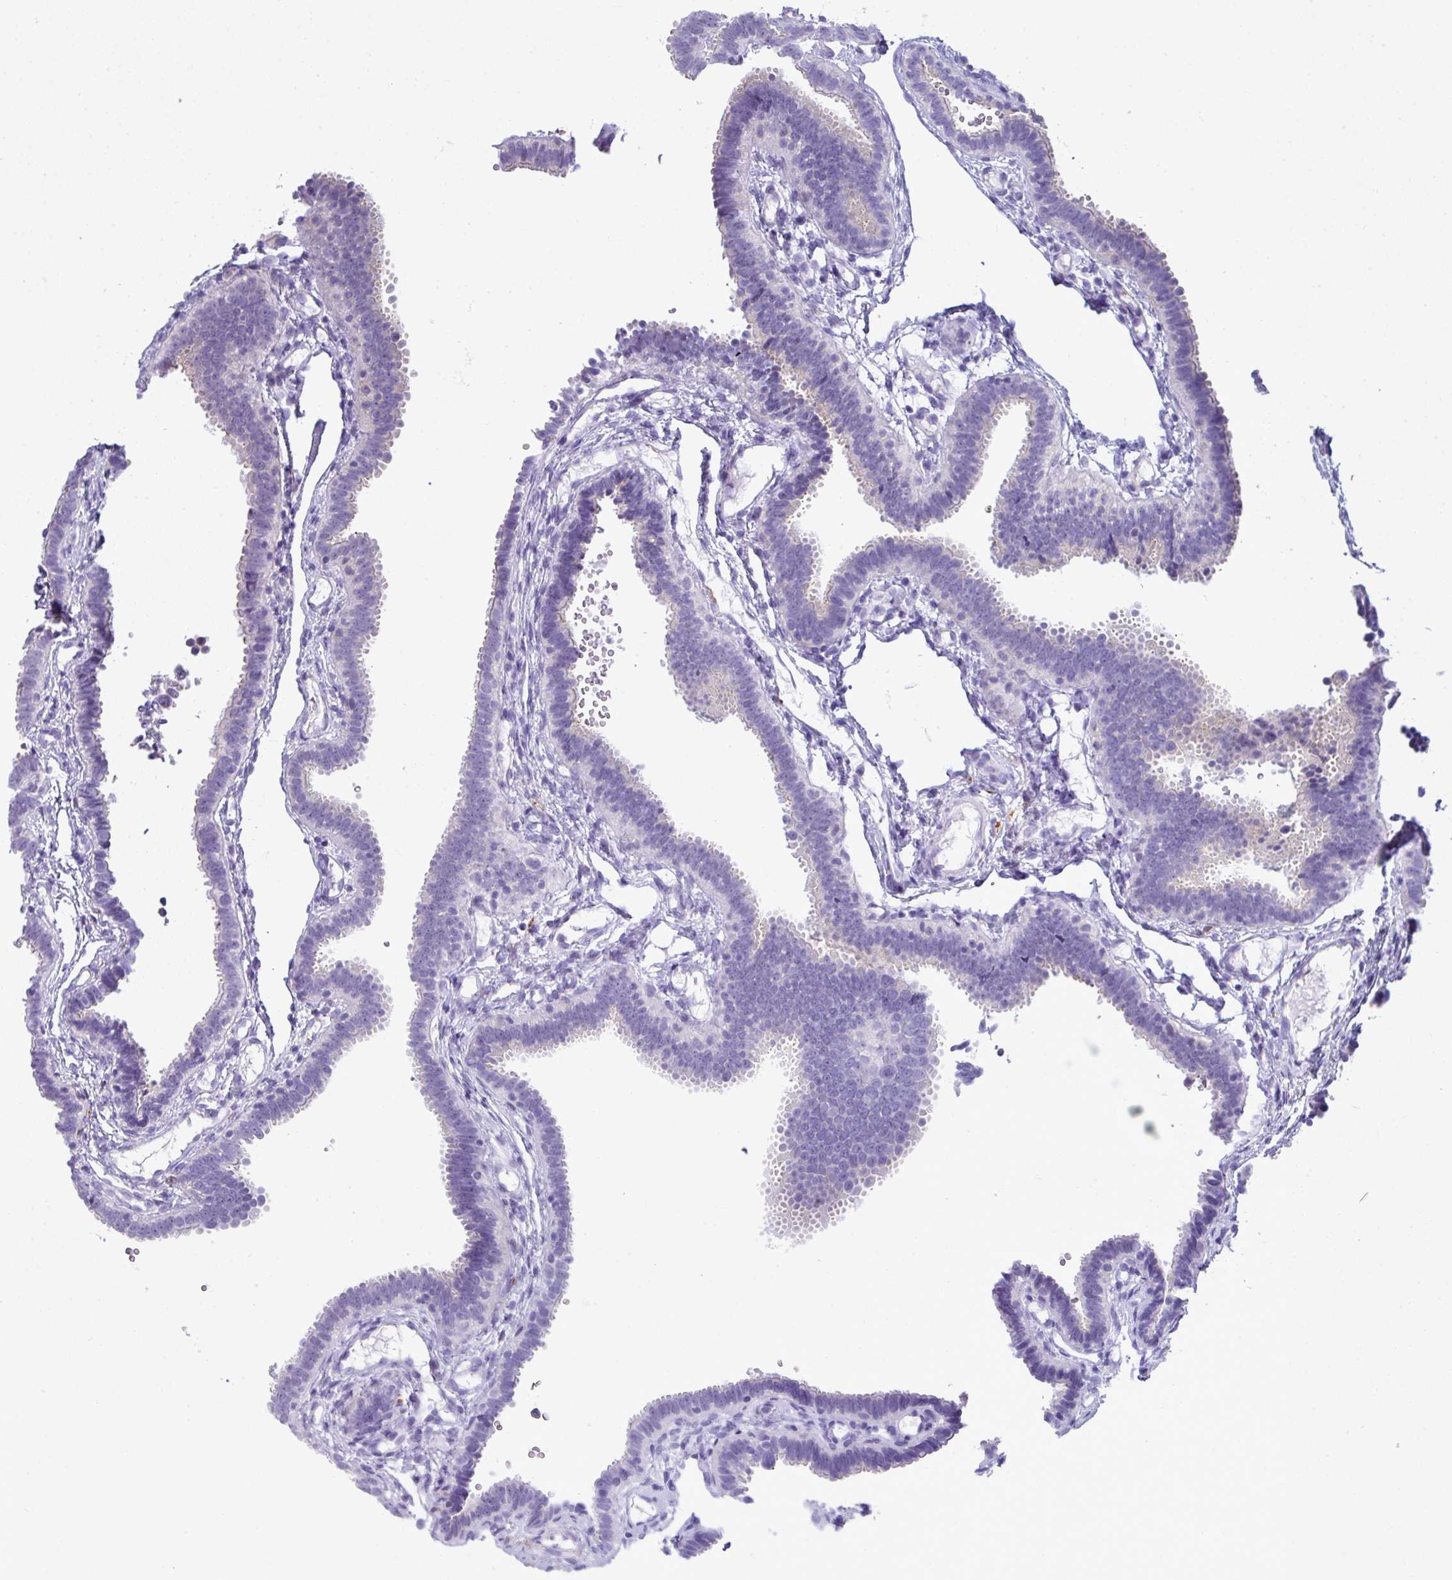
{"staining": {"intensity": "negative", "quantity": "none", "location": "none"}, "tissue": "fallopian tube", "cell_type": "Glandular cells", "image_type": "normal", "snomed": [{"axis": "morphology", "description": "Normal tissue, NOS"}, {"axis": "topography", "description": "Fallopian tube"}], "caption": "DAB immunohistochemical staining of unremarkable fallopian tube exhibits no significant expression in glandular cells. (DAB (3,3'-diaminobenzidine) IHC with hematoxylin counter stain).", "gene": "ABCC5", "patient": {"sex": "female", "age": 37}}